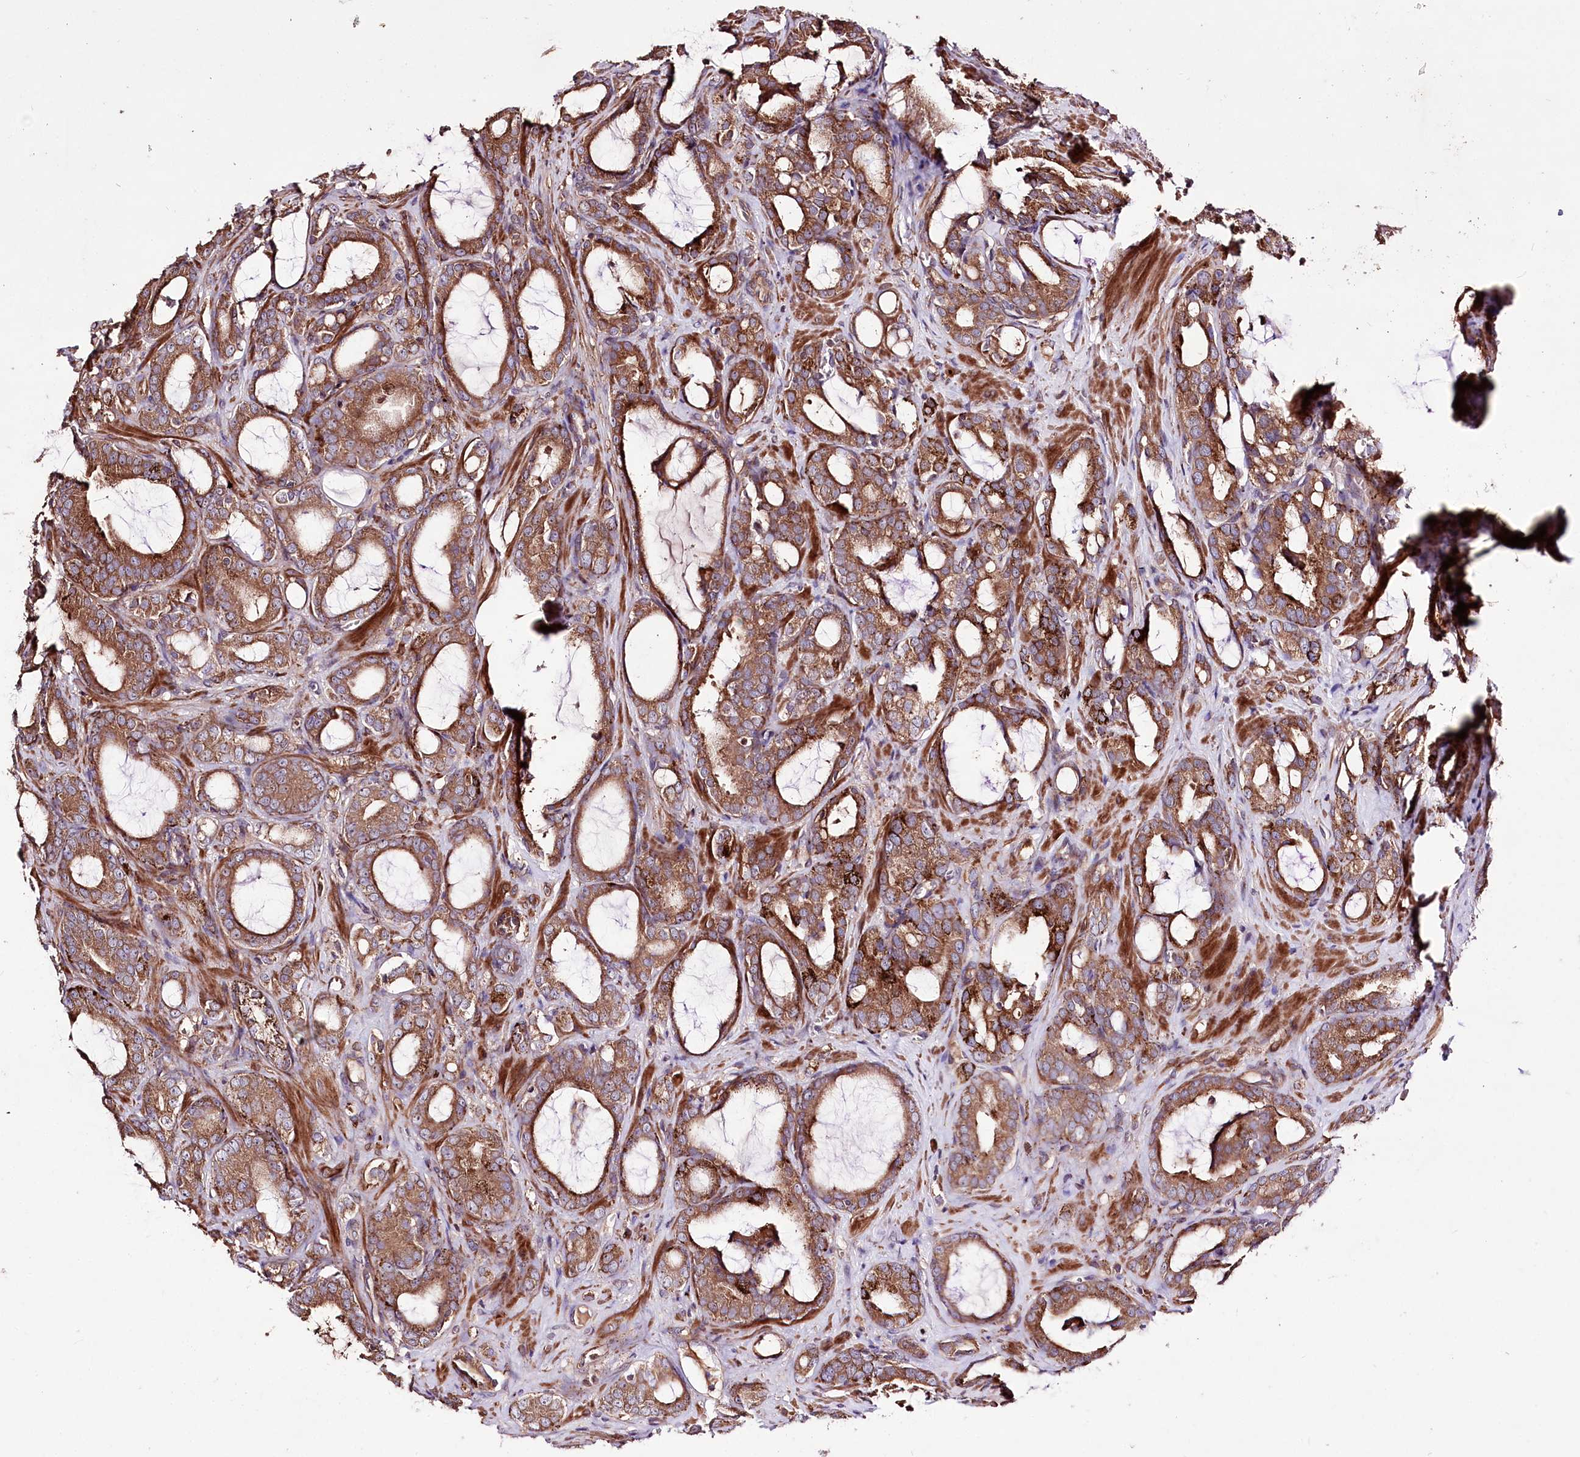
{"staining": {"intensity": "moderate", "quantity": ">75%", "location": "cytoplasmic/membranous"}, "tissue": "prostate cancer", "cell_type": "Tumor cells", "image_type": "cancer", "snomed": [{"axis": "morphology", "description": "Adenocarcinoma, High grade"}, {"axis": "topography", "description": "Prostate"}], "caption": "Tumor cells reveal moderate cytoplasmic/membranous positivity in approximately >75% of cells in prostate adenocarcinoma (high-grade).", "gene": "WWC1", "patient": {"sex": "male", "age": 72}}